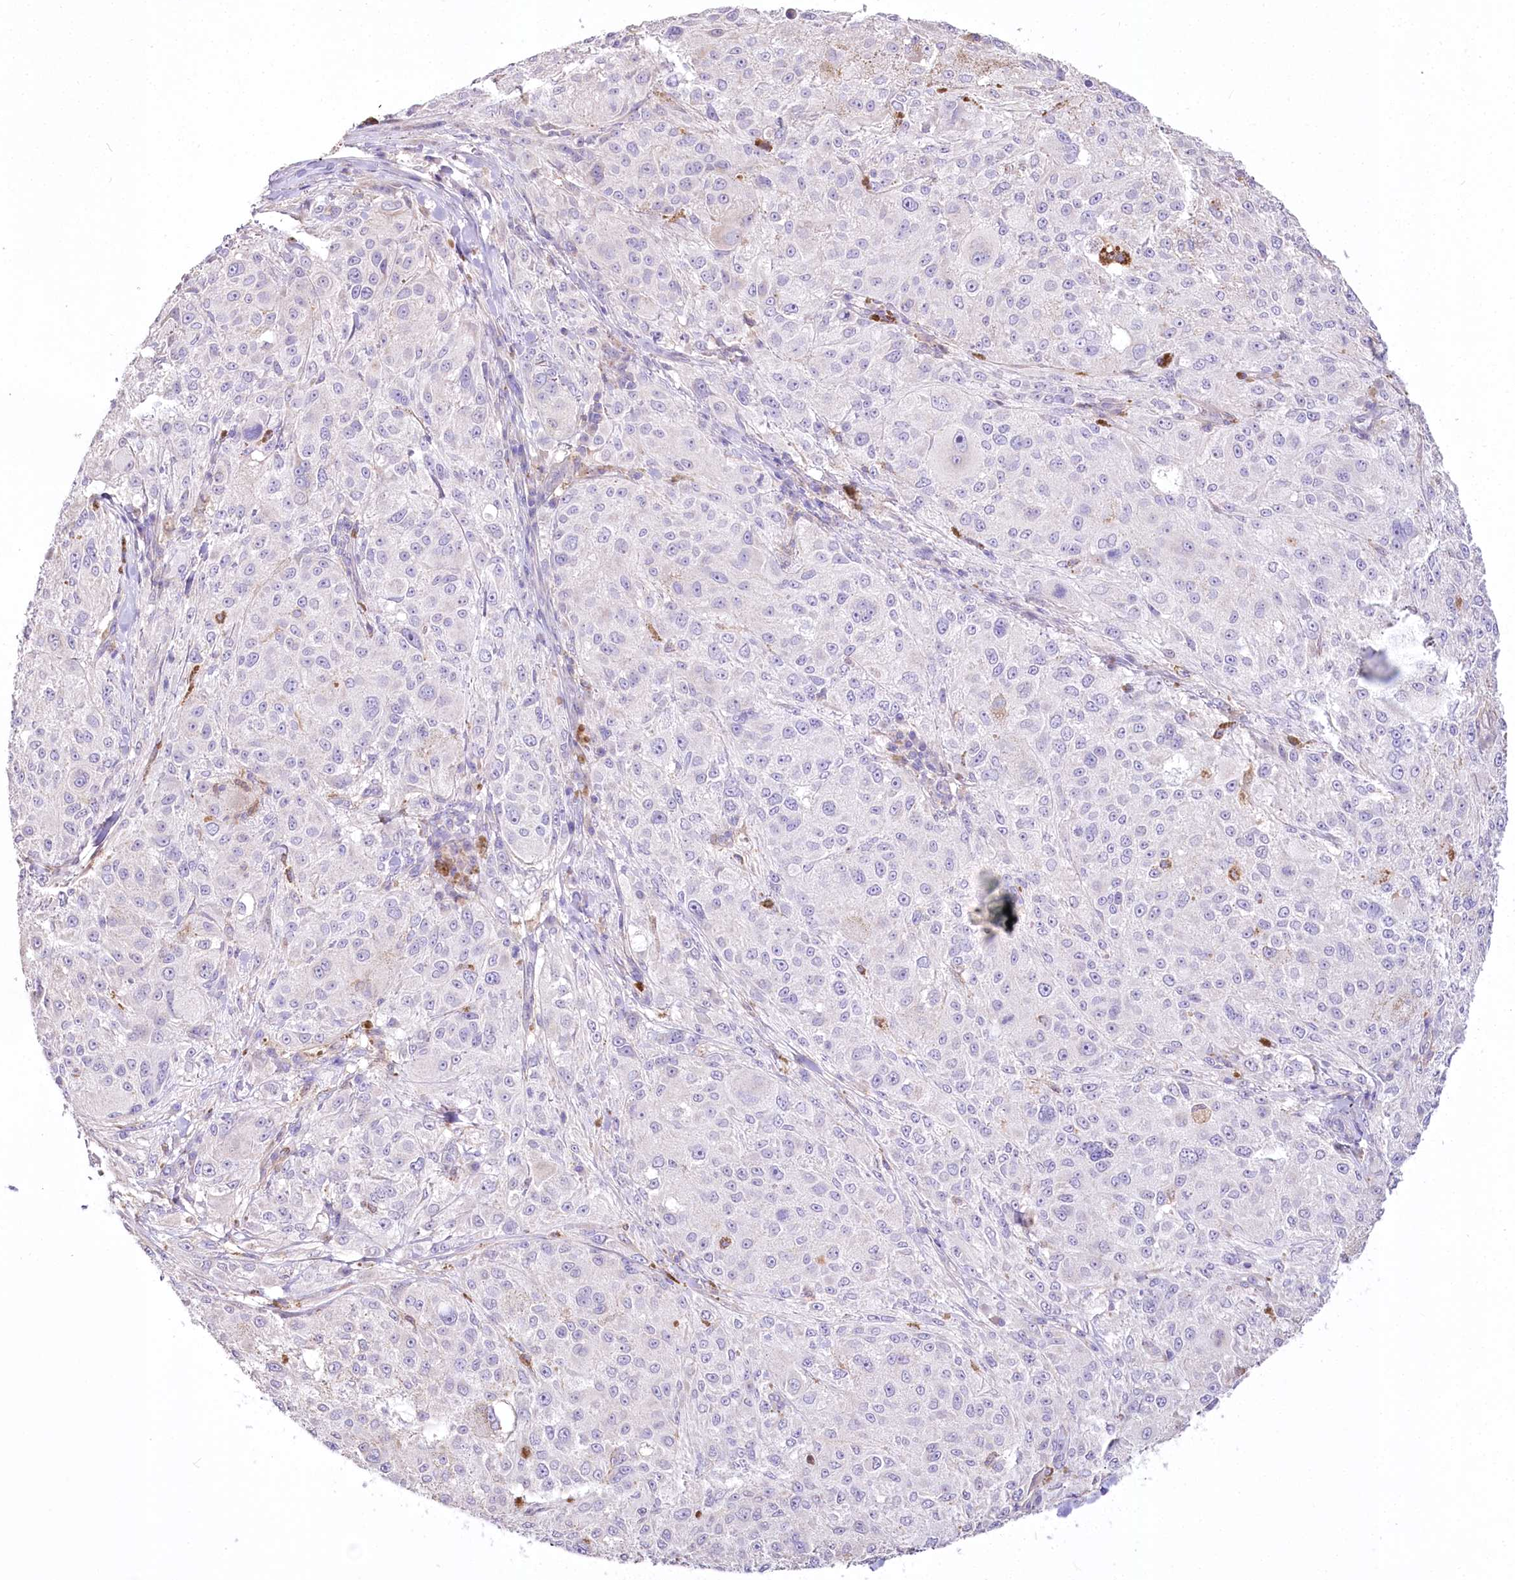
{"staining": {"intensity": "negative", "quantity": "none", "location": "none"}, "tissue": "melanoma", "cell_type": "Tumor cells", "image_type": "cancer", "snomed": [{"axis": "morphology", "description": "Necrosis, NOS"}, {"axis": "morphology", "description": "Malignant melanoma, NOS"}, {"axis": "topography", "description": "Skin"}], "caption": "The IHC photomicrograph has no significant positivity in tumor cells of malignant melanoma tissue.", "gene": "DPYD", "patient": {"sex": "female", "age": 87}}